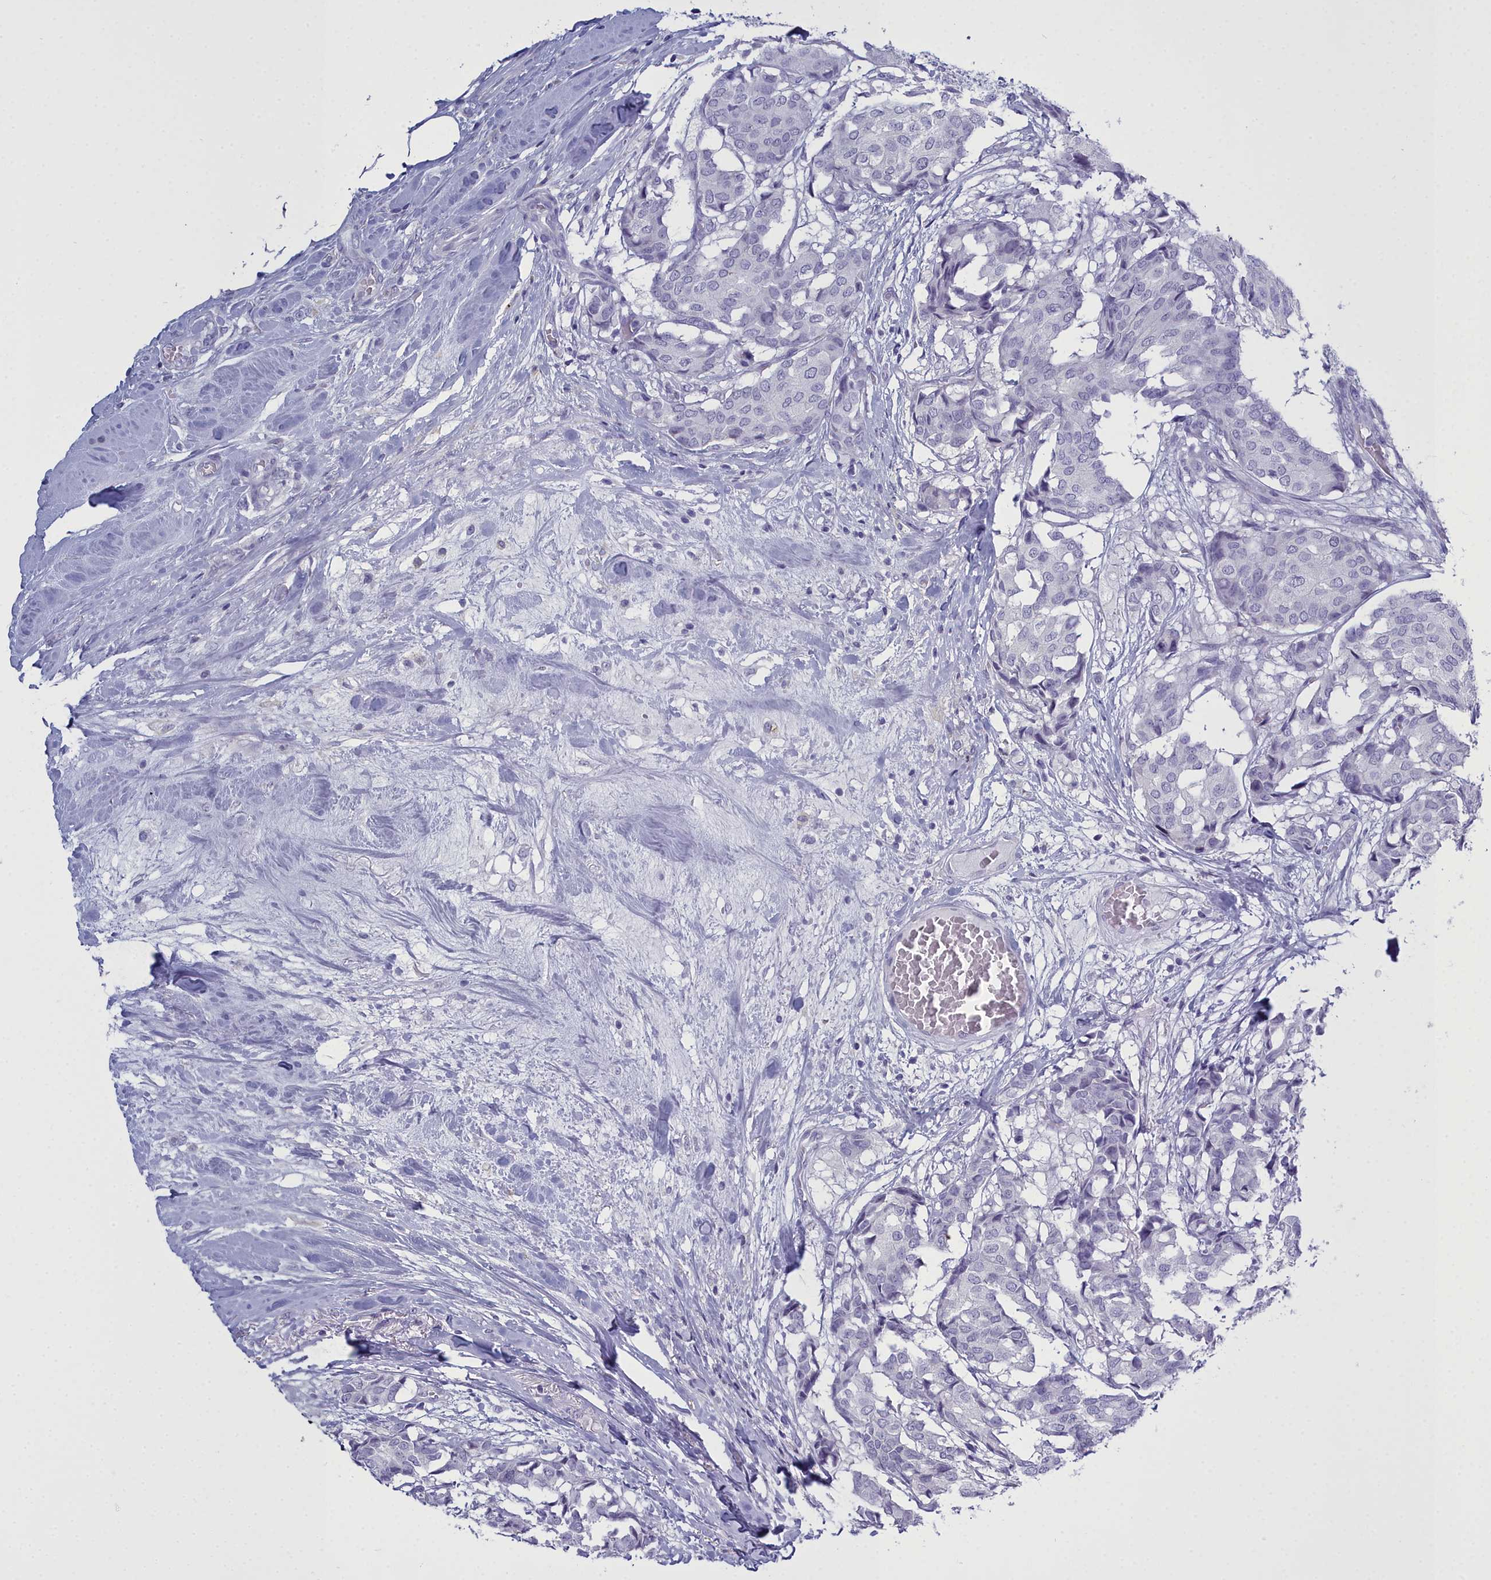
{"staining": {"intensity": "negative", "quantity": "none", "location": "none"}, "tissue": "breast cancer", "cell_type": "Tumor cells", "image_type": "cancer", "snomed": [{"axis": "morphology", "description": "Duct carcinoma"}, {"axis": "topography", "description": "Breast"}], "caption": "IHC image of breast cancer (intraductal carcinoma) stained for a protein (brown), which reveals no expression in tumor cells.", "gene": "MAP6", "patient": {"sex": "female", "age": 75}}